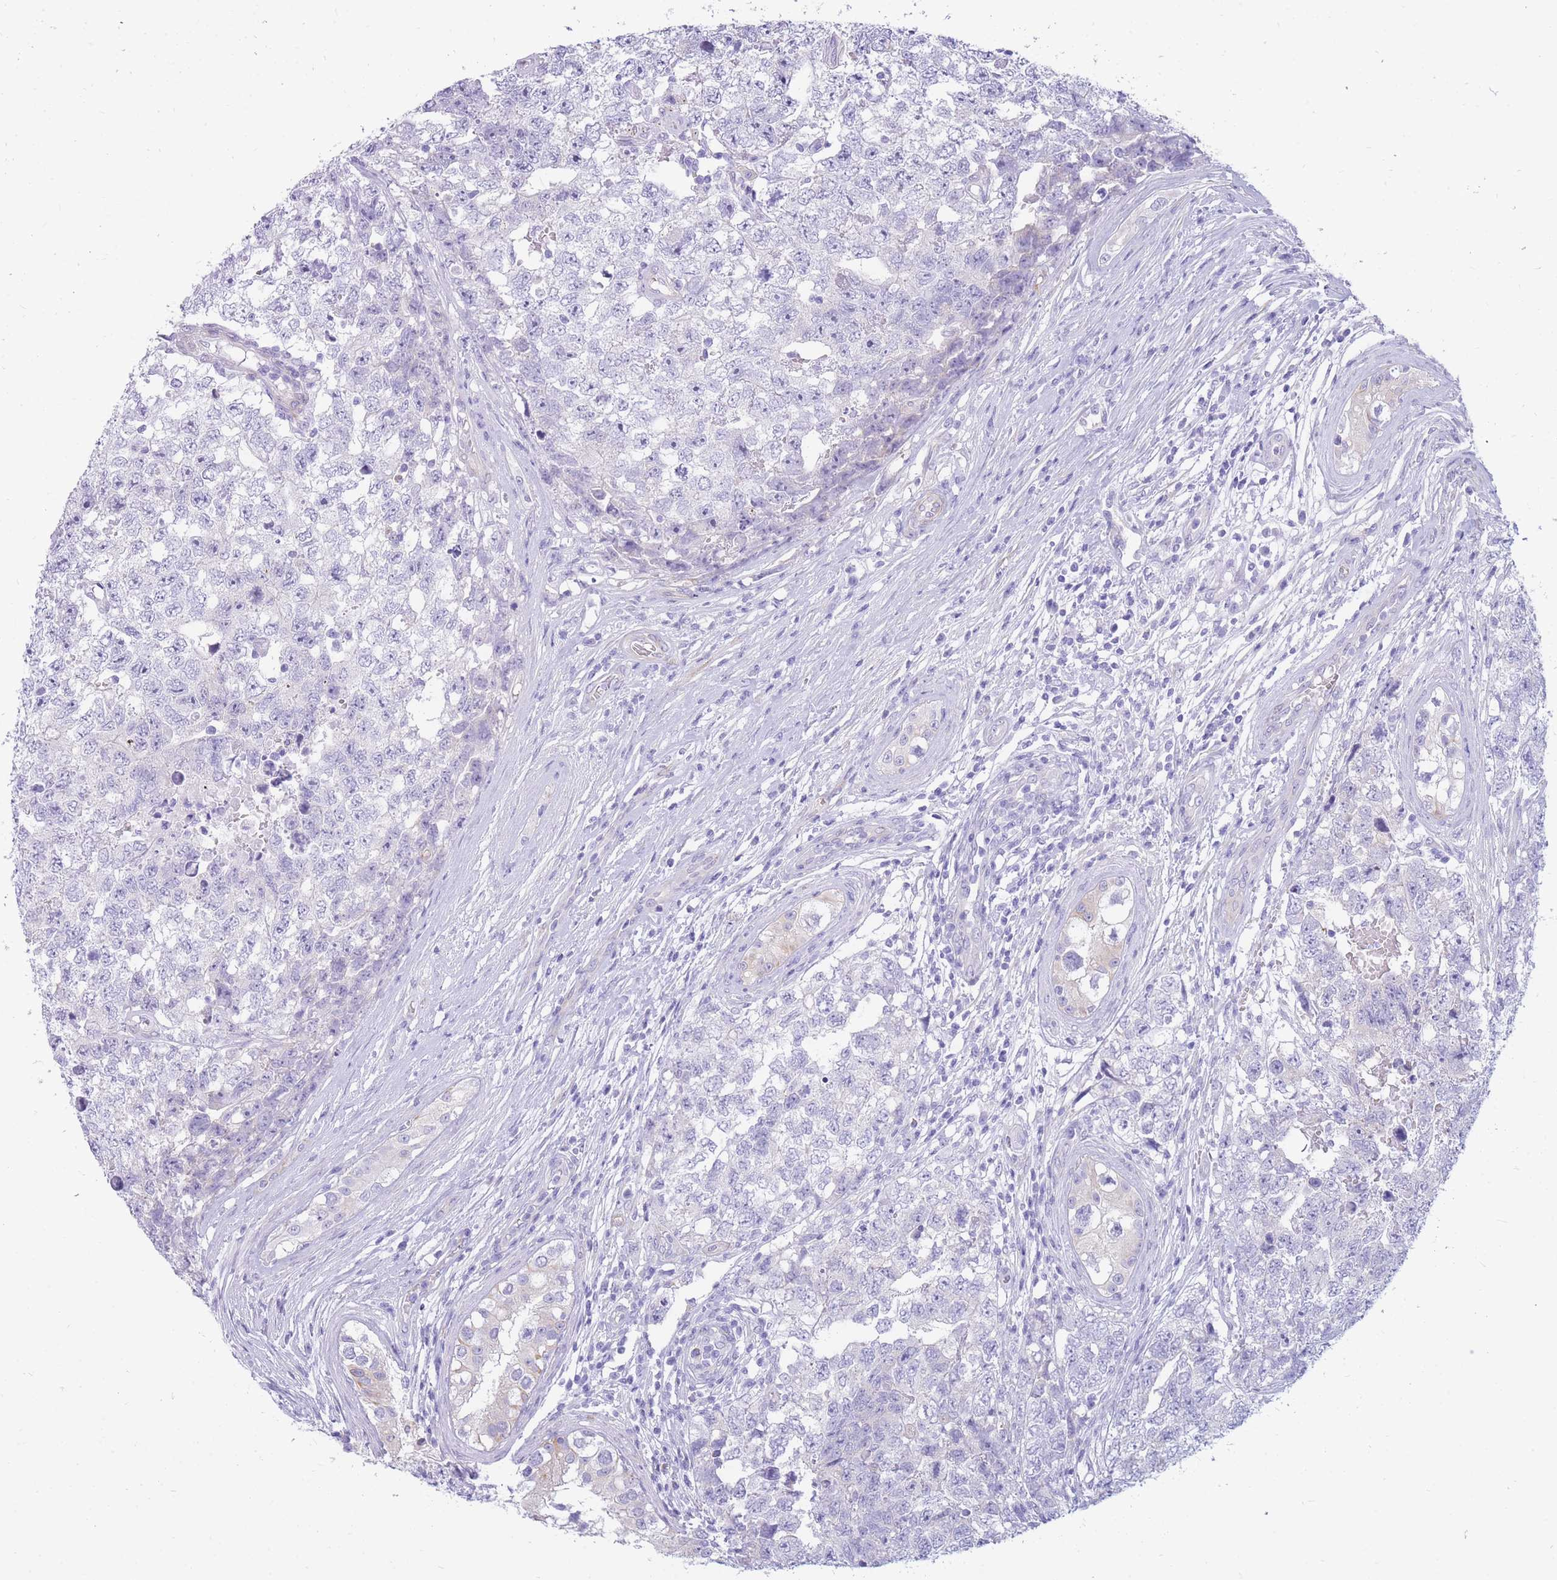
{"staining": {"intensity": "negative", "quantity": "none", "location": "none"}, "tissue": "testis cancer", "cell_type": "Tumor cells", "image_type": "cancer", "snomed": [{"axis": "morphology", "description": "Carcinoma, Embryonal, NOS"}, {"axis": "topography", "description": "Testis"}], "caption": "This is an immunohistochemistry photomicrograph of human testis cancer (embryonal carcinoma). There is no expression in tumor cells.", "gene": "MTSS2", "patient": {"sex": "male", "age": 22}}